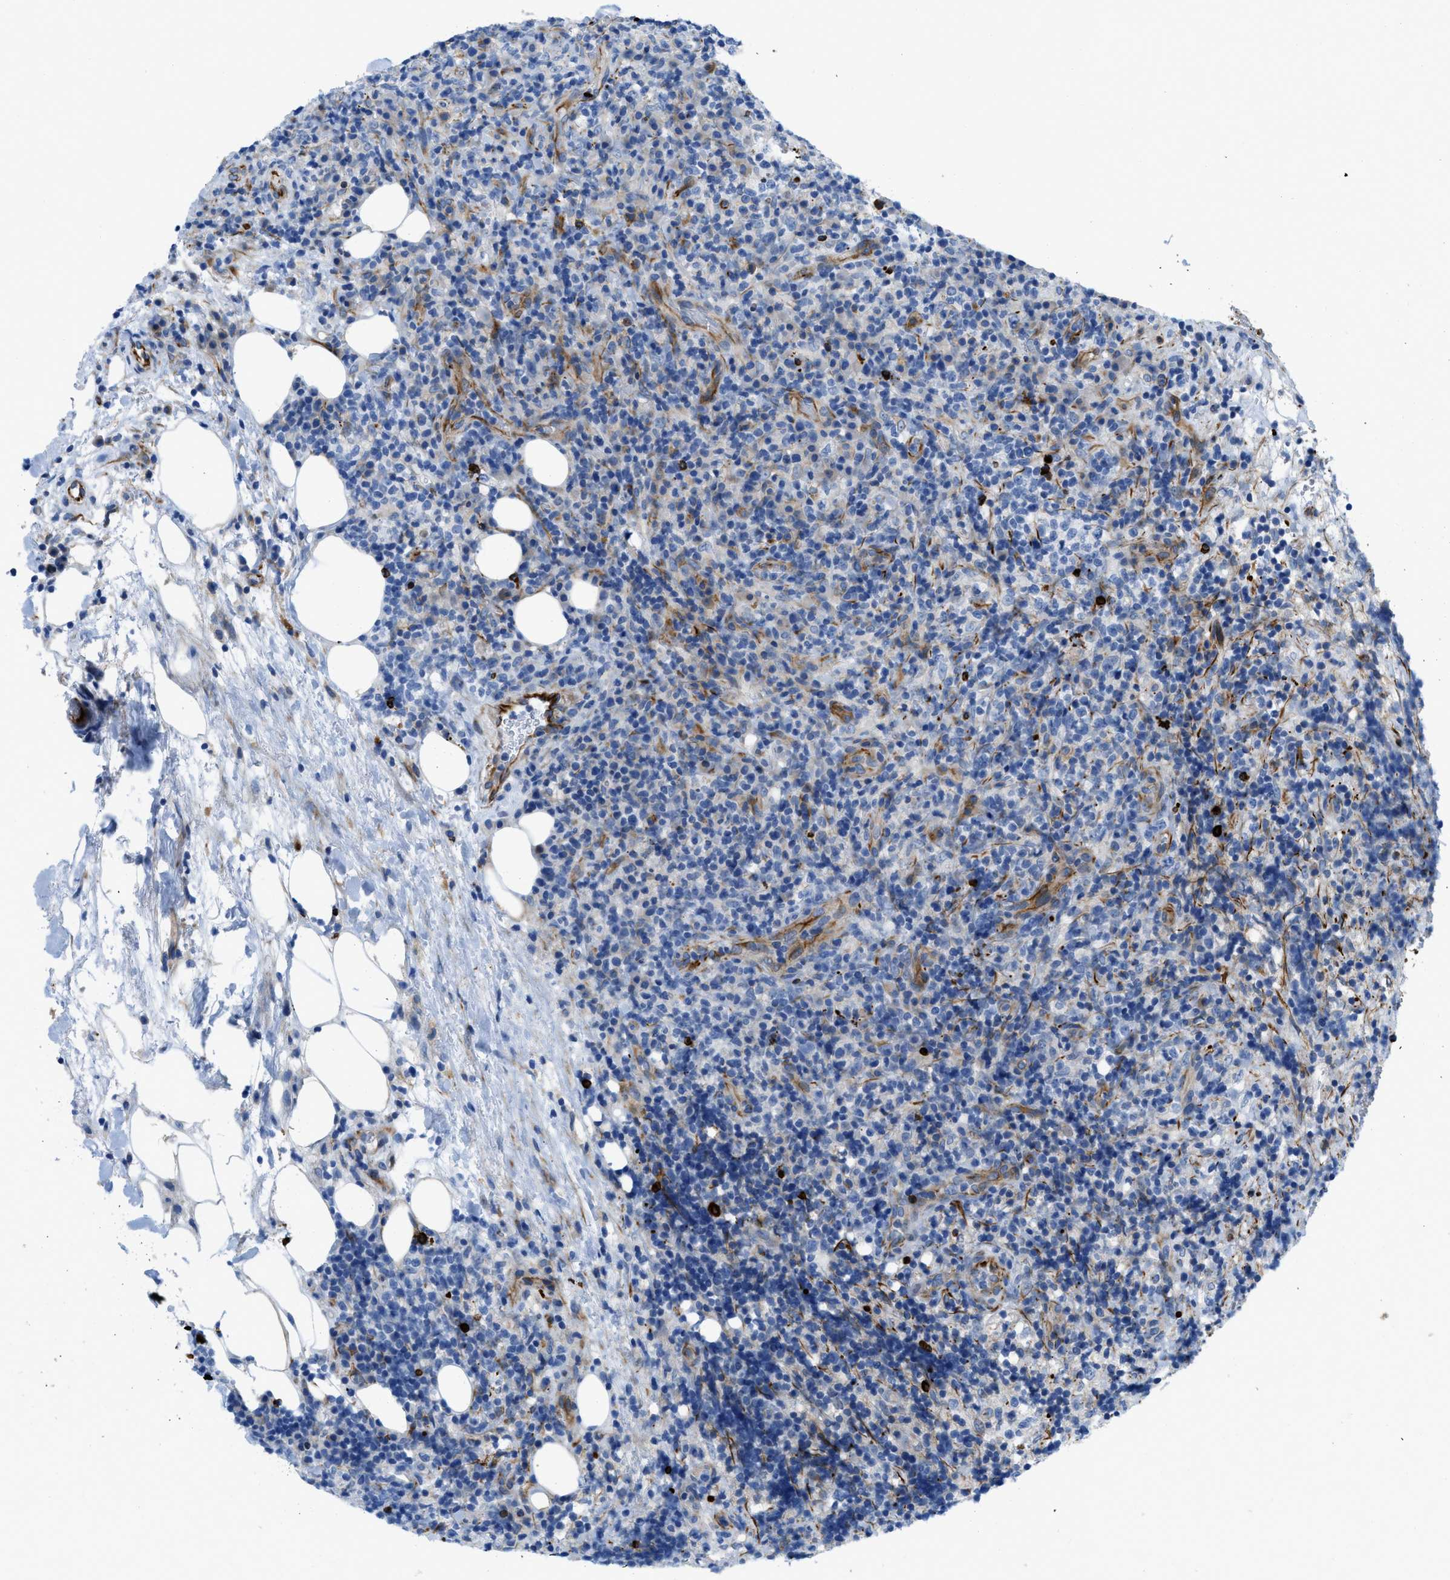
{"staining": {"intensity": "negative", "quantity": "none", "location": "none"}, "tissue": "lymphoma", "cell_type": "Tumor cells", "image_type": "cancer", "snomed": [{"axis": "morphology", "description": "Malignant lymphoma, non-Hodgkin's type, High grade"}, {"axis": "topography", "description": "Lymph node"}], "caption": "This is an IHC photomicrograph of lymphoma. There is no positivity in tumor cells.", "gene": "XCR1", "patient": {"sex": "female", "age": 76}}